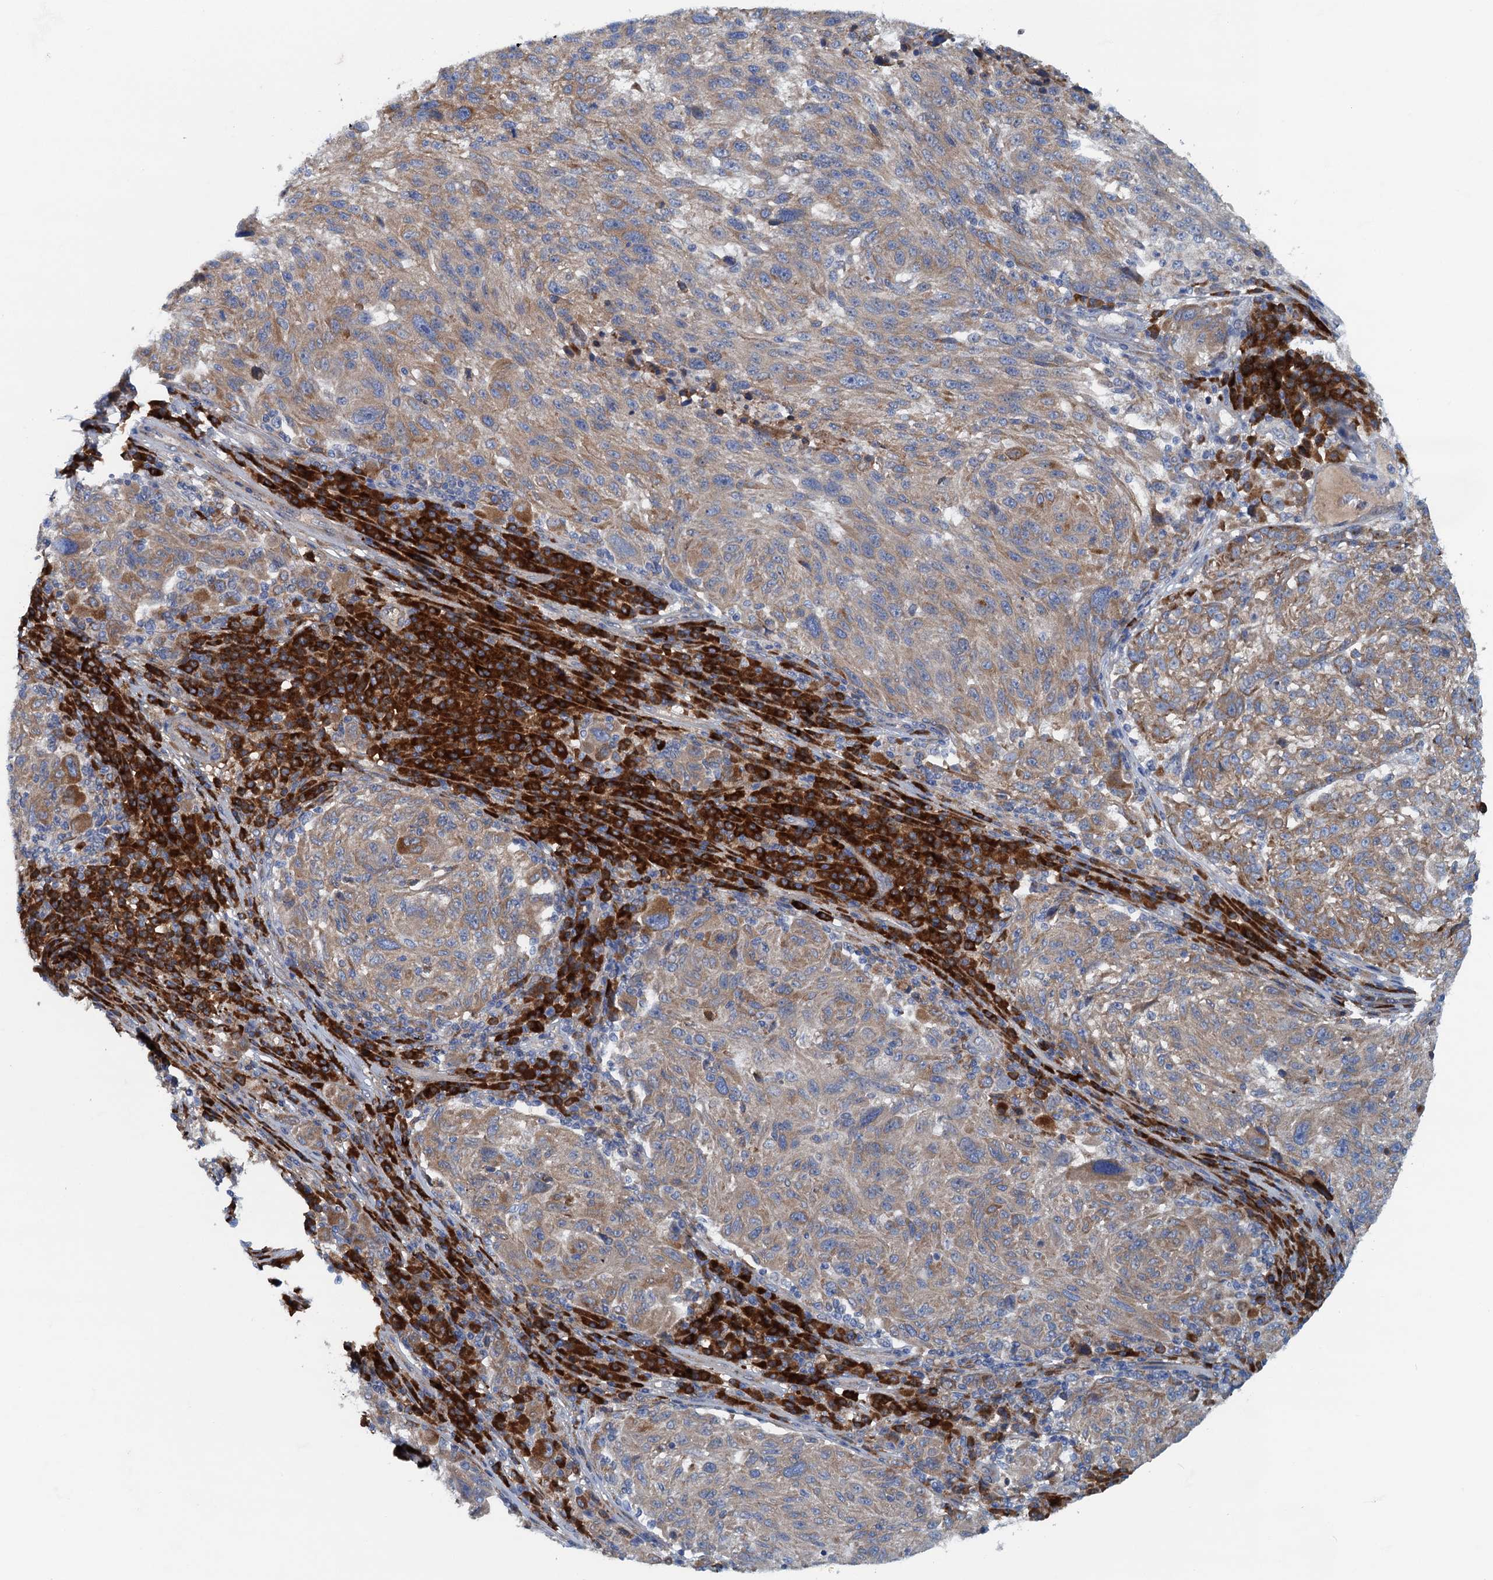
{"staining": {"intensity": "moderate", "quantity": ">75%", "location": "cytoplasmic/membranous"}, "tissue": "melanoma", "cell_type": "Tumor cells", "image_type": "cancer", "snomed": [{"axis": "morphology", "description": "Malignant melanoma, NOS"}, {"axis": "topography", "description": "Skin"}], "caption": "Malignant melanoma tissue displays moderate cytoplasmic/membranous expression in about >75% of tumor cells, visualized by immunohistochemistry.", "gene": "MYDGF", "patient": {"sex": "male", "age": 53}}